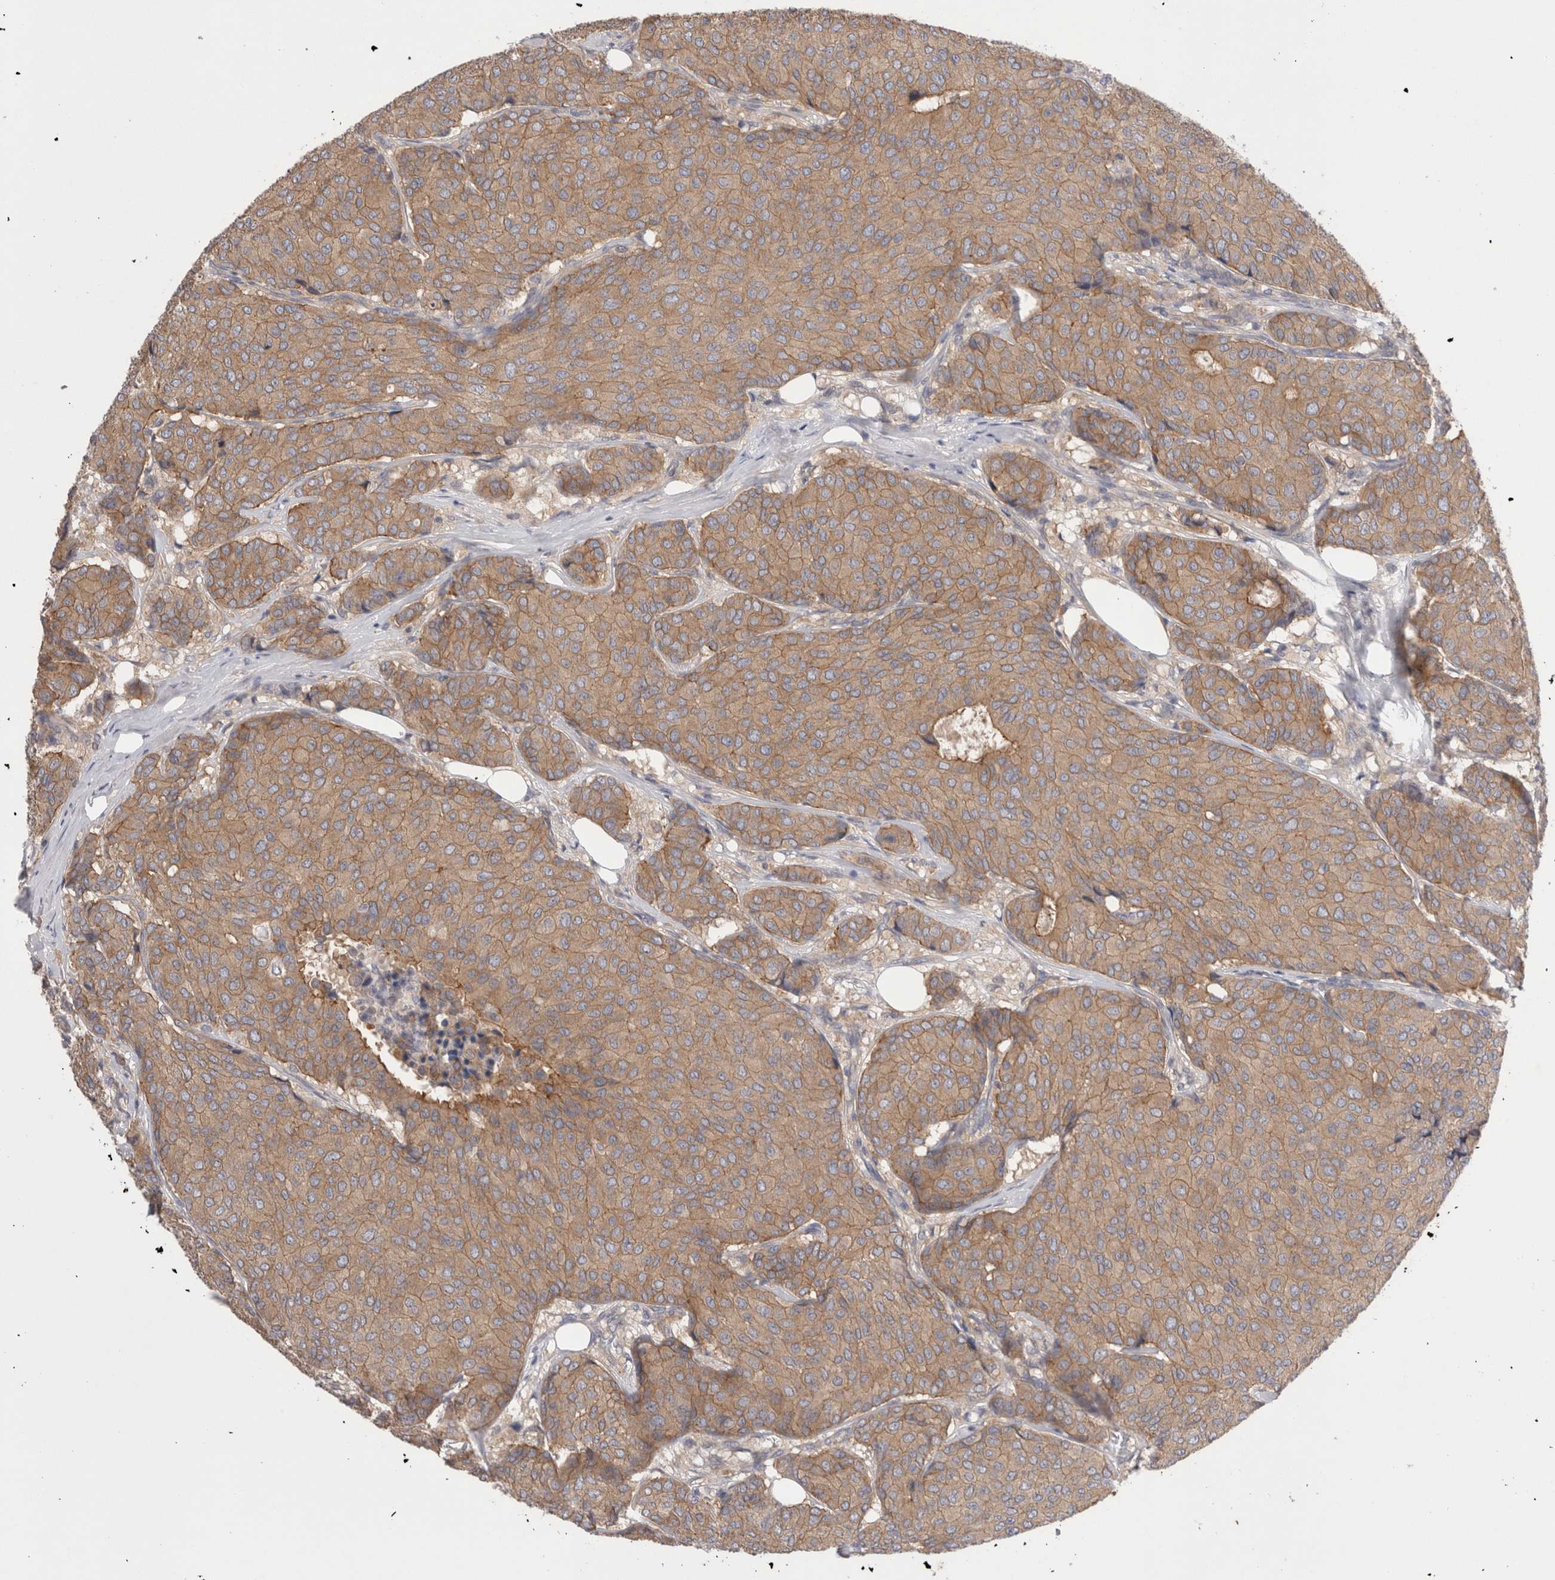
{"staining": {"intensity": "moderate", "quantity": ">75%", "location": "cytoplasmic/membranous"}, "tissue": "breast cancer", "cell_type": "Tumor cells", "image_type": "cancer", "snomed": [{"axis": "morphology", "description": "Duct carcinoma"}, {"axis": "topography", "description": "Breast"}], "caption": "The photomicrograph exhibits staining of breast cancer (infiltrating ductal carcinoma), revealing moderate cytoplasmic/membranous protein staining (brown color) within tumor cells. The protein of interest is stained brown, and the nuclei are stained in blue (DAB IHC with brightfield microscopy, high magnification).", "gene": "OTOR", "patient": {"sex": "female", "age": 75}}